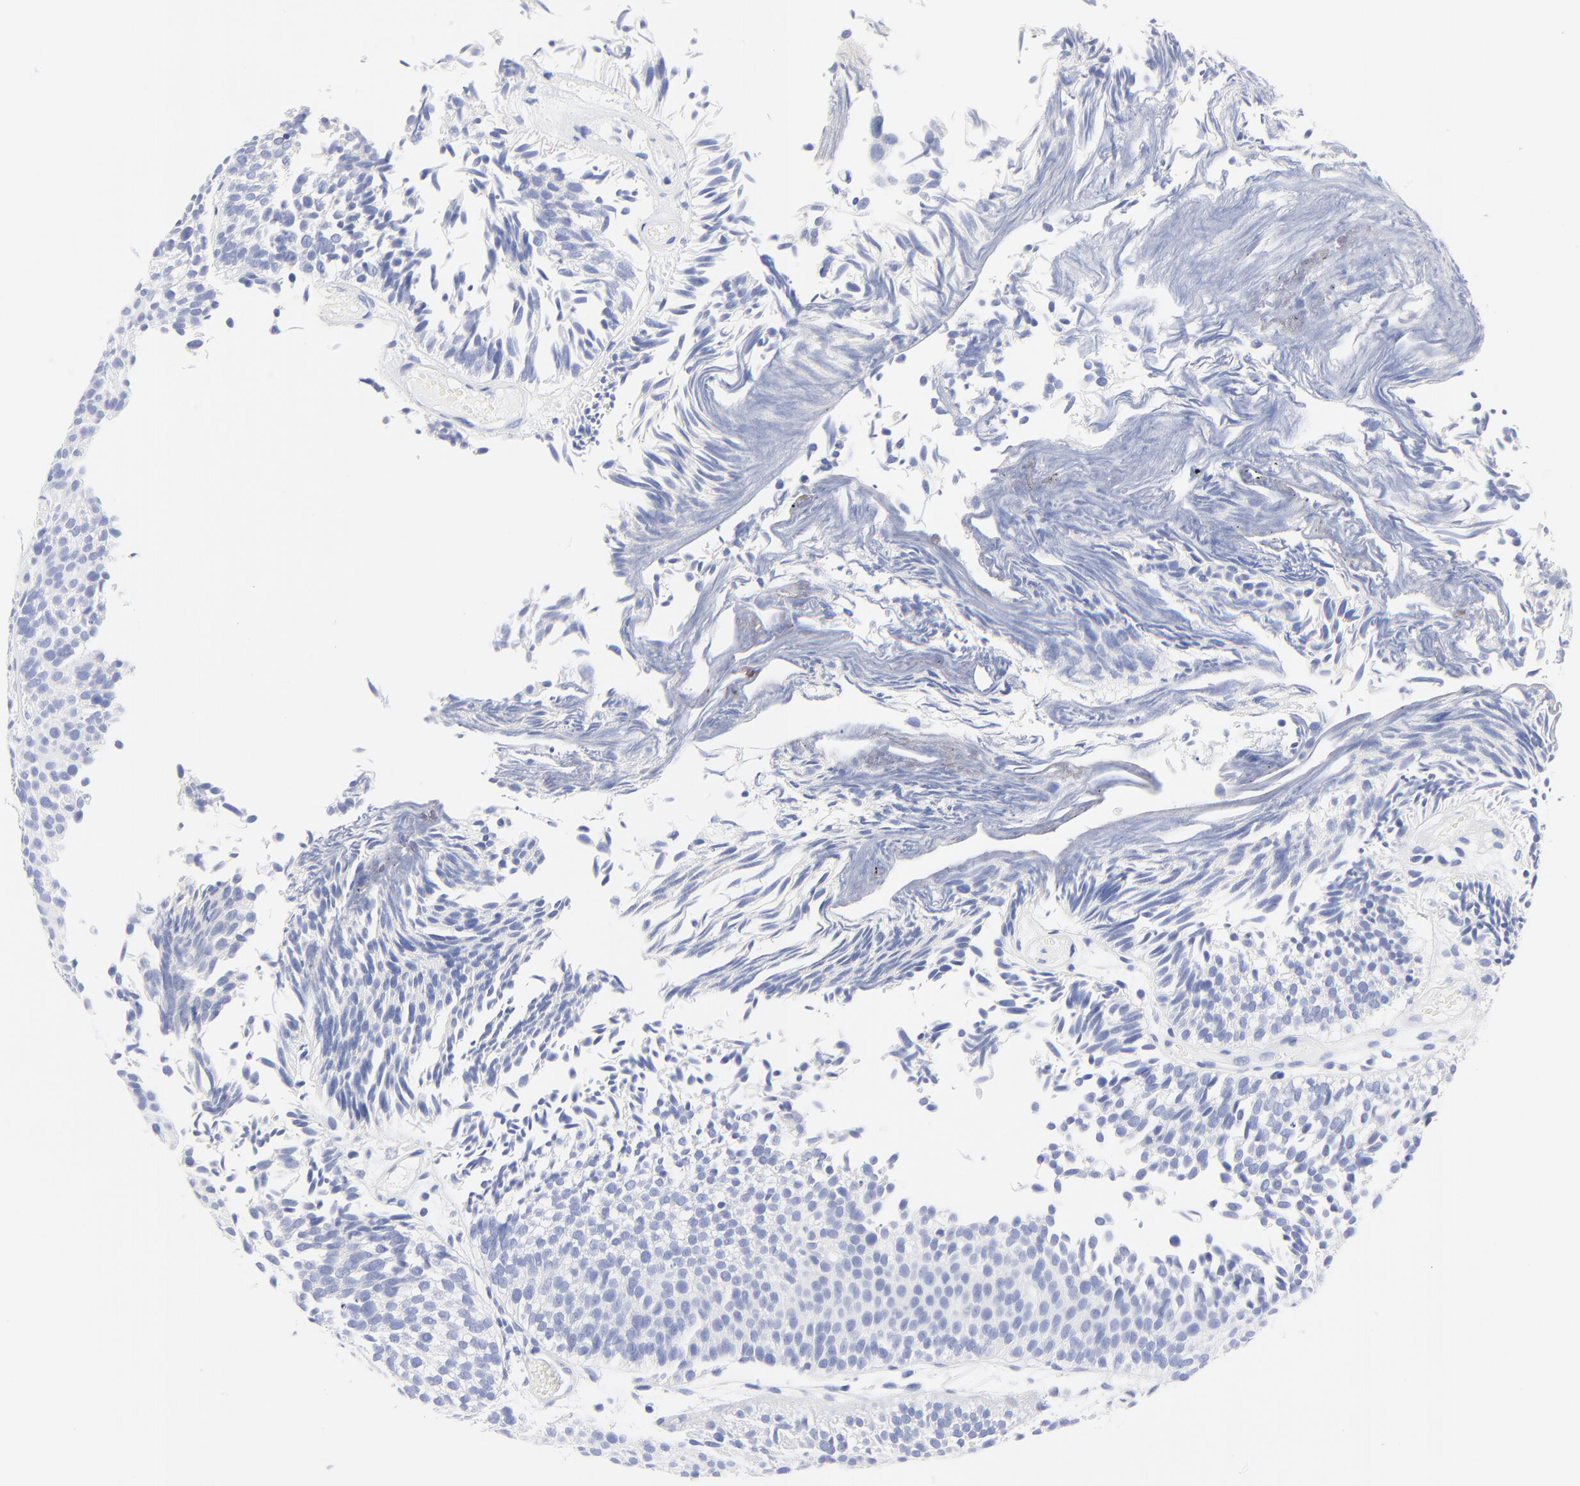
{"staining": {"intensity": "negative", "quantity": "none", "location": "none"}, "tissue": "urothelial cancer", "cell_type": "Tumor cells", "image_type": "cancer", "snomed": [{"axis": "morphology", "description": "Urothelial carcinoma, Low grade"}, {"axis": "topography", "description": "Urinary bladder"}], "caption": "Immunohistochemical staining of human urothelial carcinoma (low-grade) displays no significant staining in tumor cells. (DAB (3,3'-diaminobenzidine) IHC with hematoxylin counter stain).", "gene": "PSD3", "patient": {"sex": "male", "age": 84}}